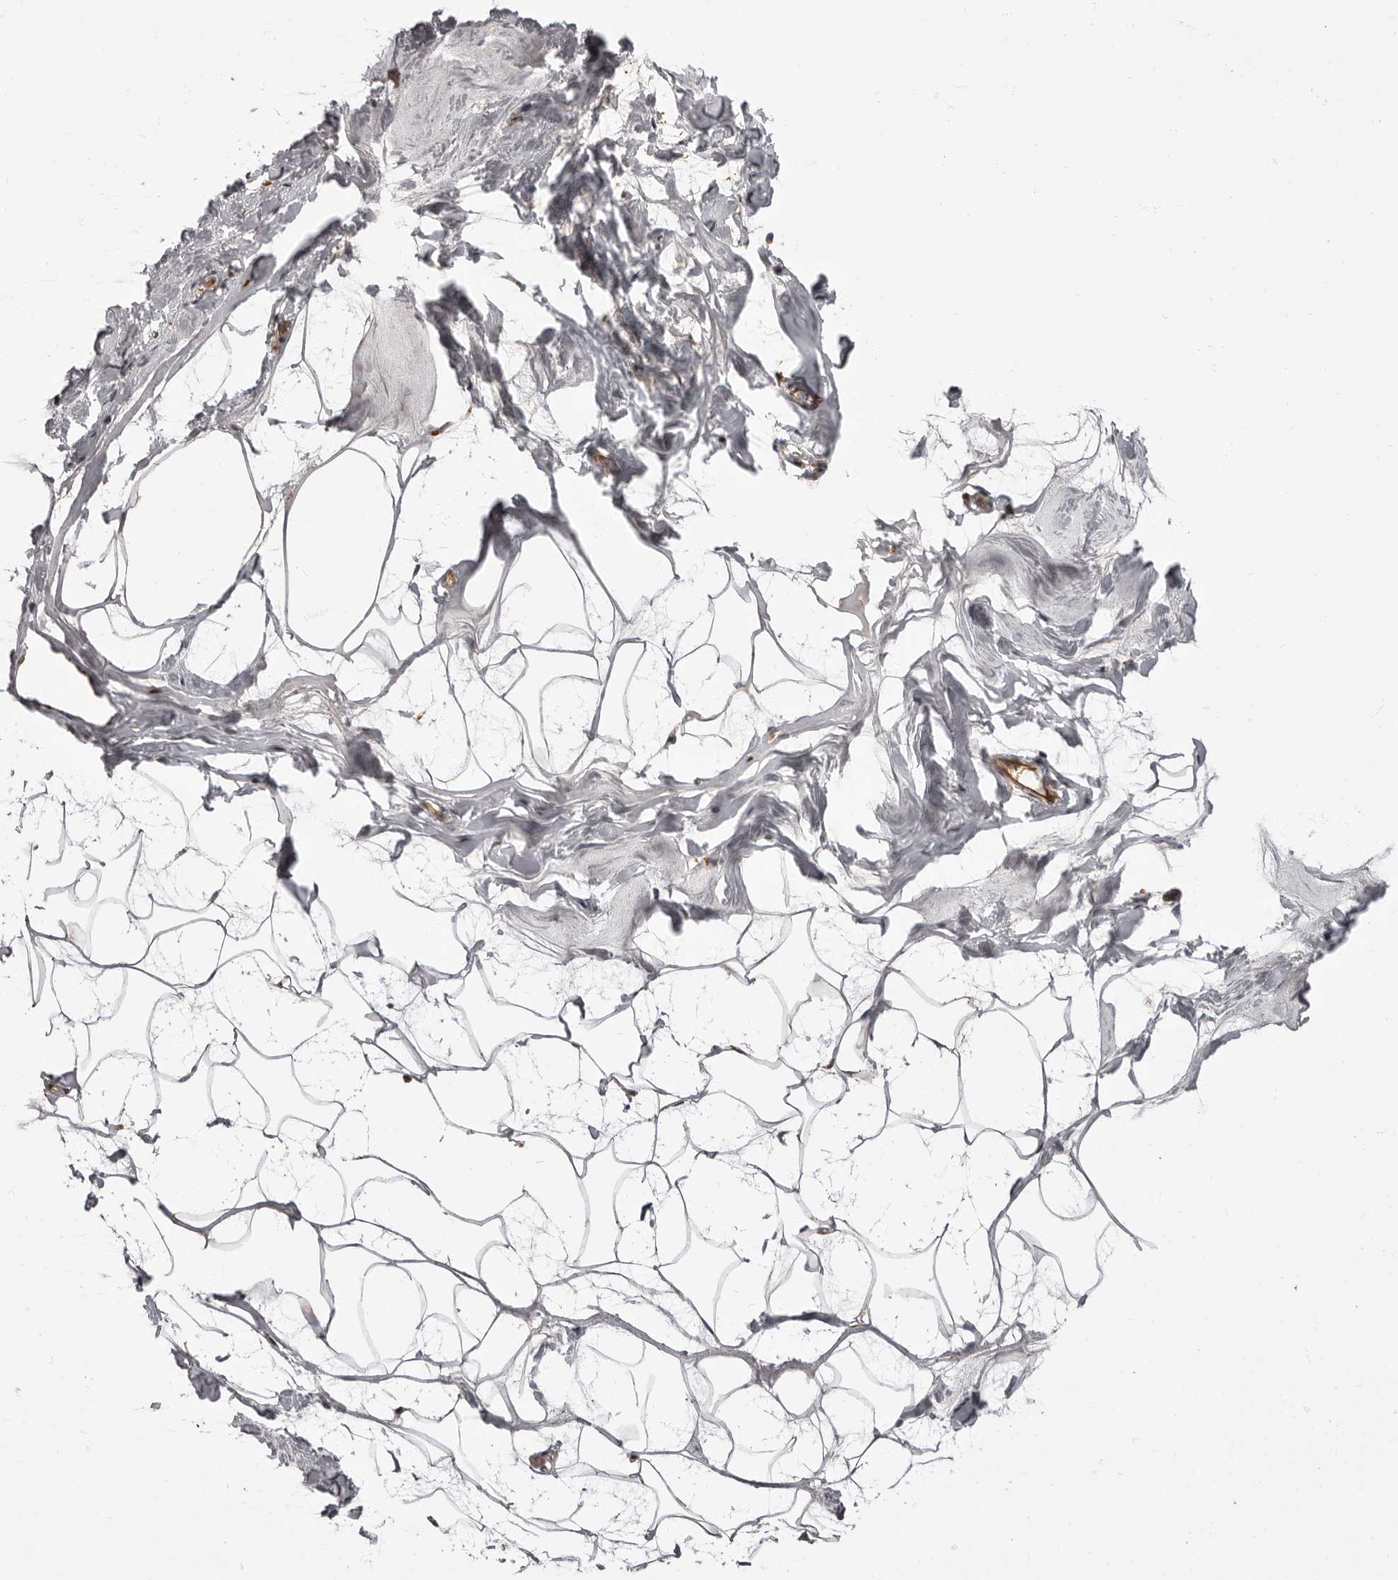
{"staining": {"intensity": "negative", "quantity": "none", "location": "none"}, "tissue": "breast", "cell_type": "Adipocytes", "image_type": "normal", "snomed": [{"axis": "morphology", "description": "Normal tissue, NOS"}, {"axis": "morphology", "description": "Lobular carcinoma"}, {"axis": "topography", "description": "Breast"}], "caption": "The photomicrograph reveals no significant expression in adipocytes of breast. (Brightfield microscopy of DAB immunohistochemistry (IHC) at high magnification).", "gene": "ADCY2", "patient": {"sex": "female", "age": 62}}